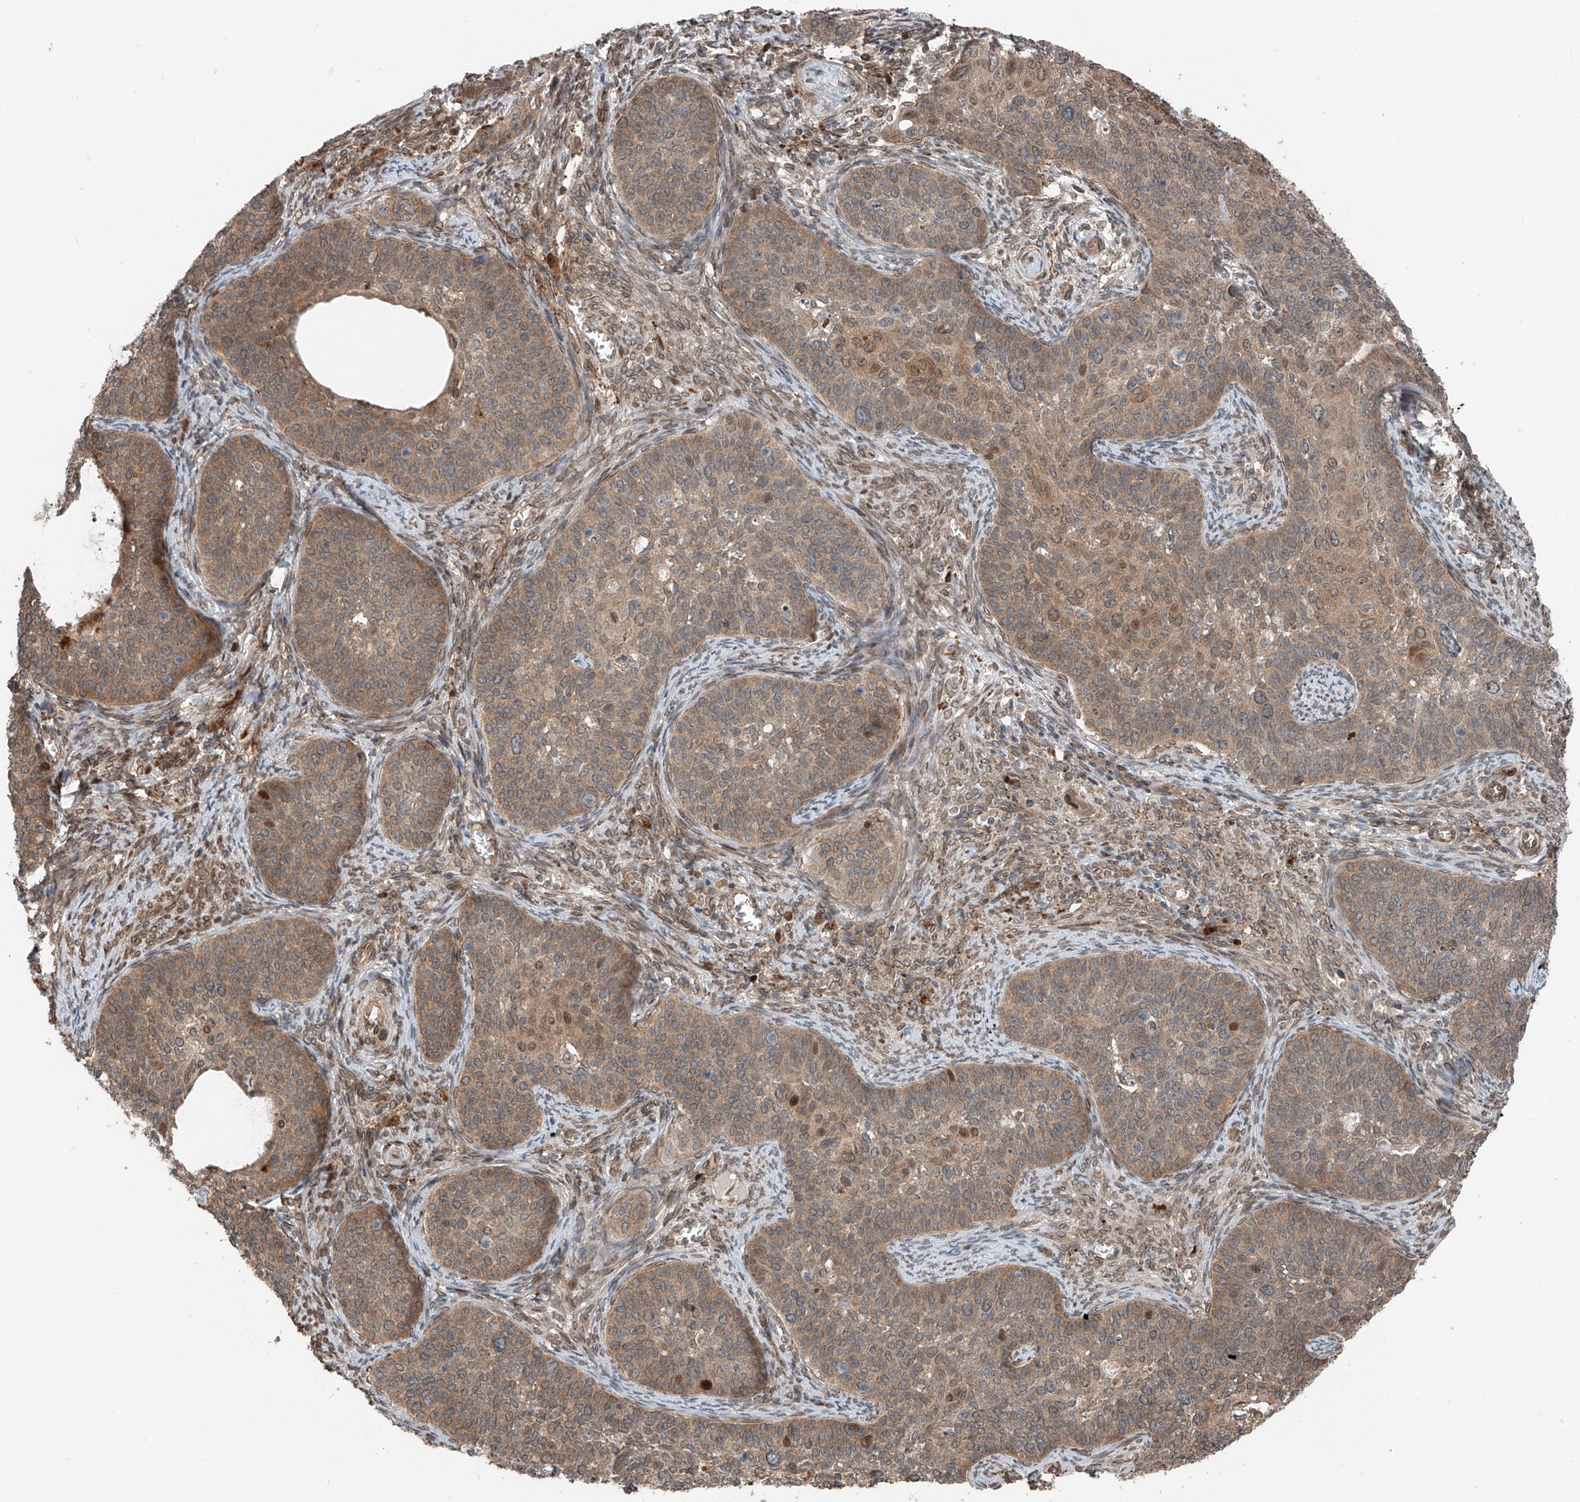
{"staining": {"intensity": "moderate", "quantity": "25%-75%", "location": "cytoplasmic/membranous,nuclear"}, "tissue": "cervical cancer", "cell_type": "Tumor cells", "image_type": "cancer", "snomed": [{"axis": "morphology", "description": "Squamous cell carcinoma, NOS"}, {"axis": "topography", "description": "Cervix"}], "caption": "Immunohistochemical staining of human squamous cell carcinoma (cervical) shows moderate cytoplasmic/membranous and nuclear protein expression in about 25%-75% of tumor cells.", "gene": "CEP162", "patient": {"sex": "female", "age": 33}}